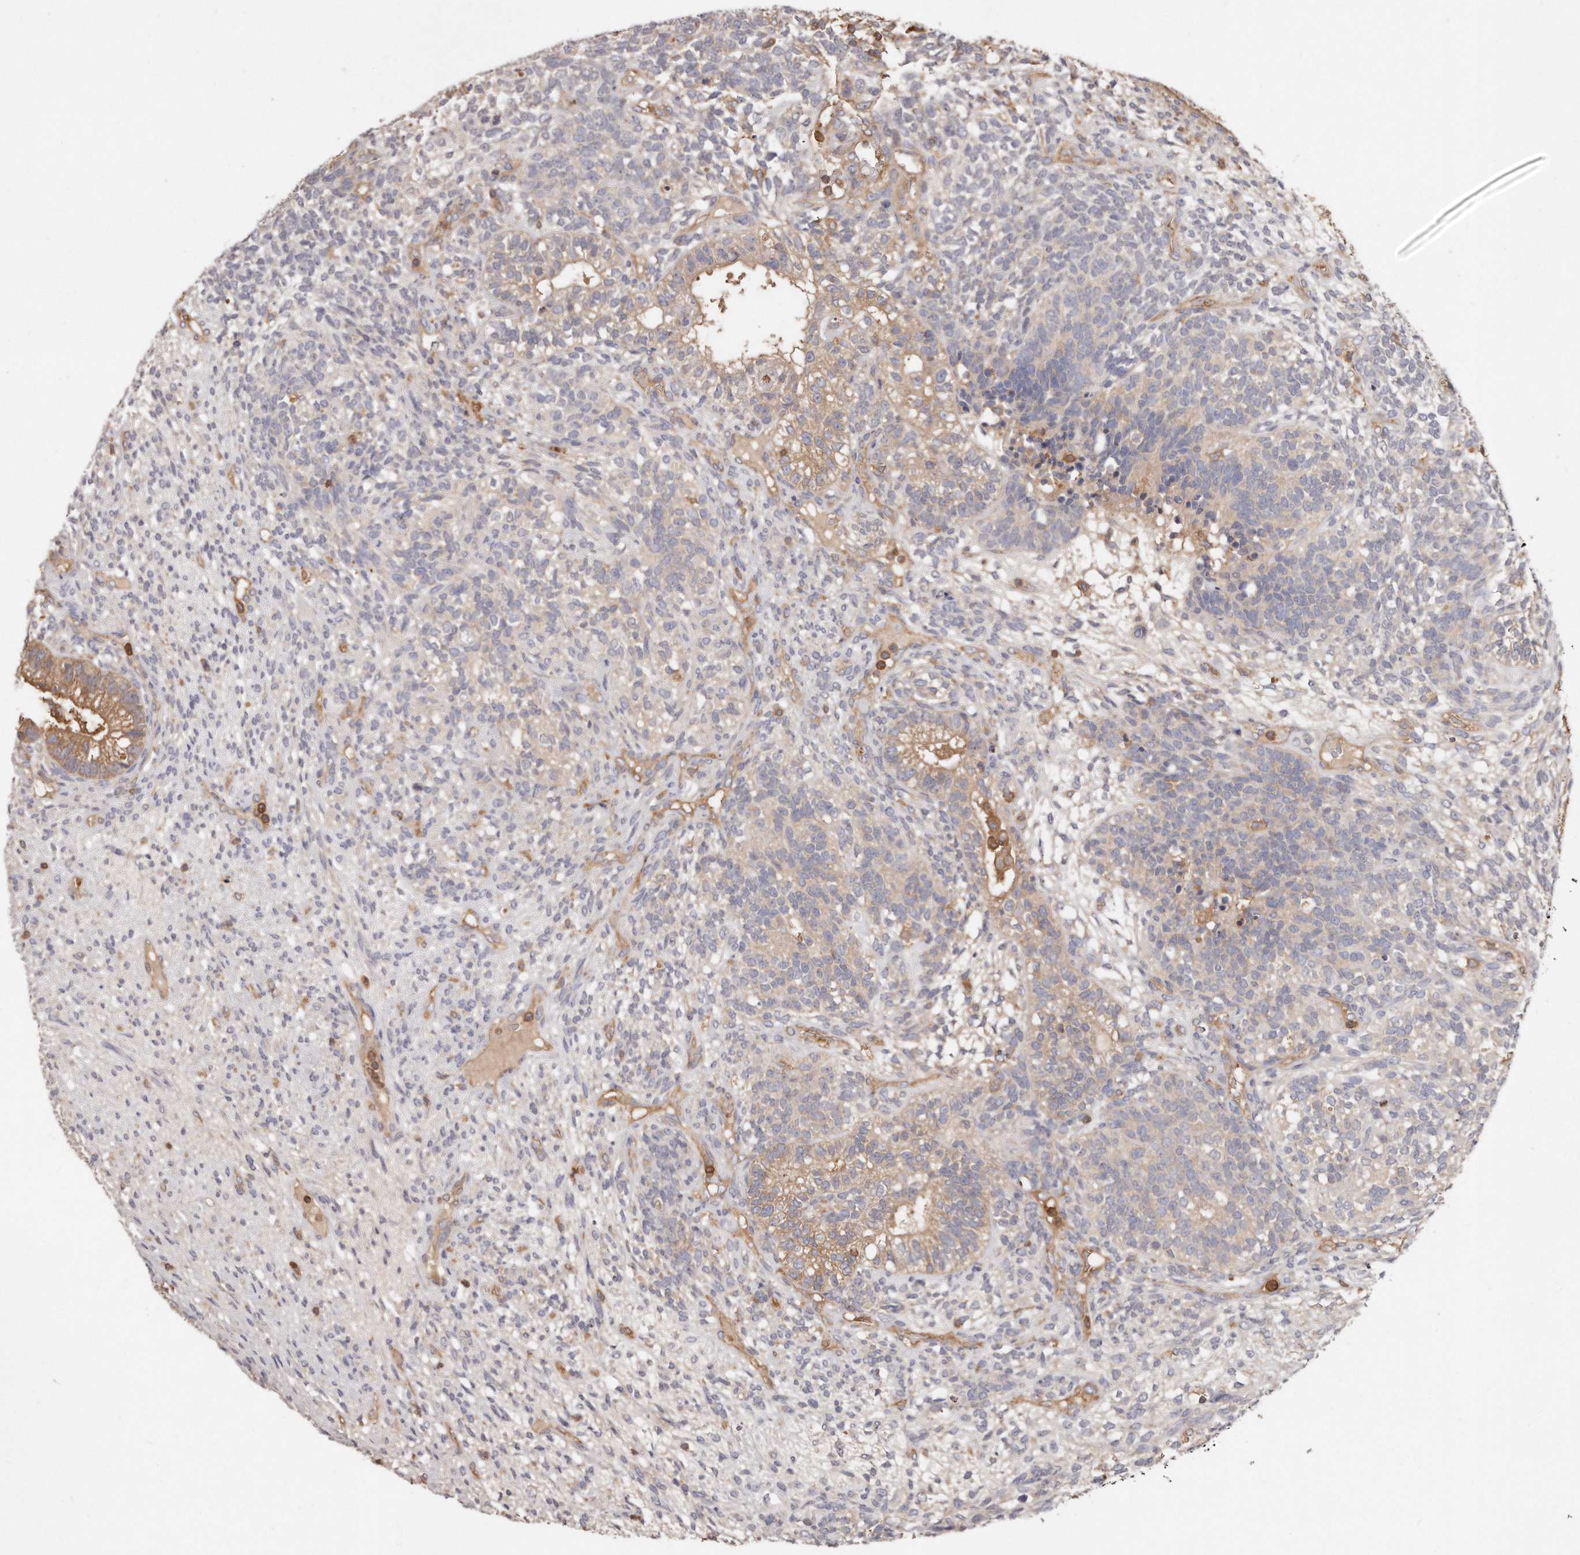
{"staining": {"intensity": "weak", "quantity": "<25%", "location": "cytoplasmic/membranous"}, "tissue": "testis cancer", "cell_type": "Tumor cells", "image_type": "cancer", "snomed": [{"axis": "morphology", "description": "Seminoma, NOS"}, {"axis": "morphology", "description": "Carcinoma, Embryonal, NOS"}, {"axis": "topography", "description": "Testis"}], "caption": "Tumor cells are negative for brown protein staining in testis embryonal carcinoma.", "gene": "CAP1", "patient": {"sex": "male", "age": 28}}